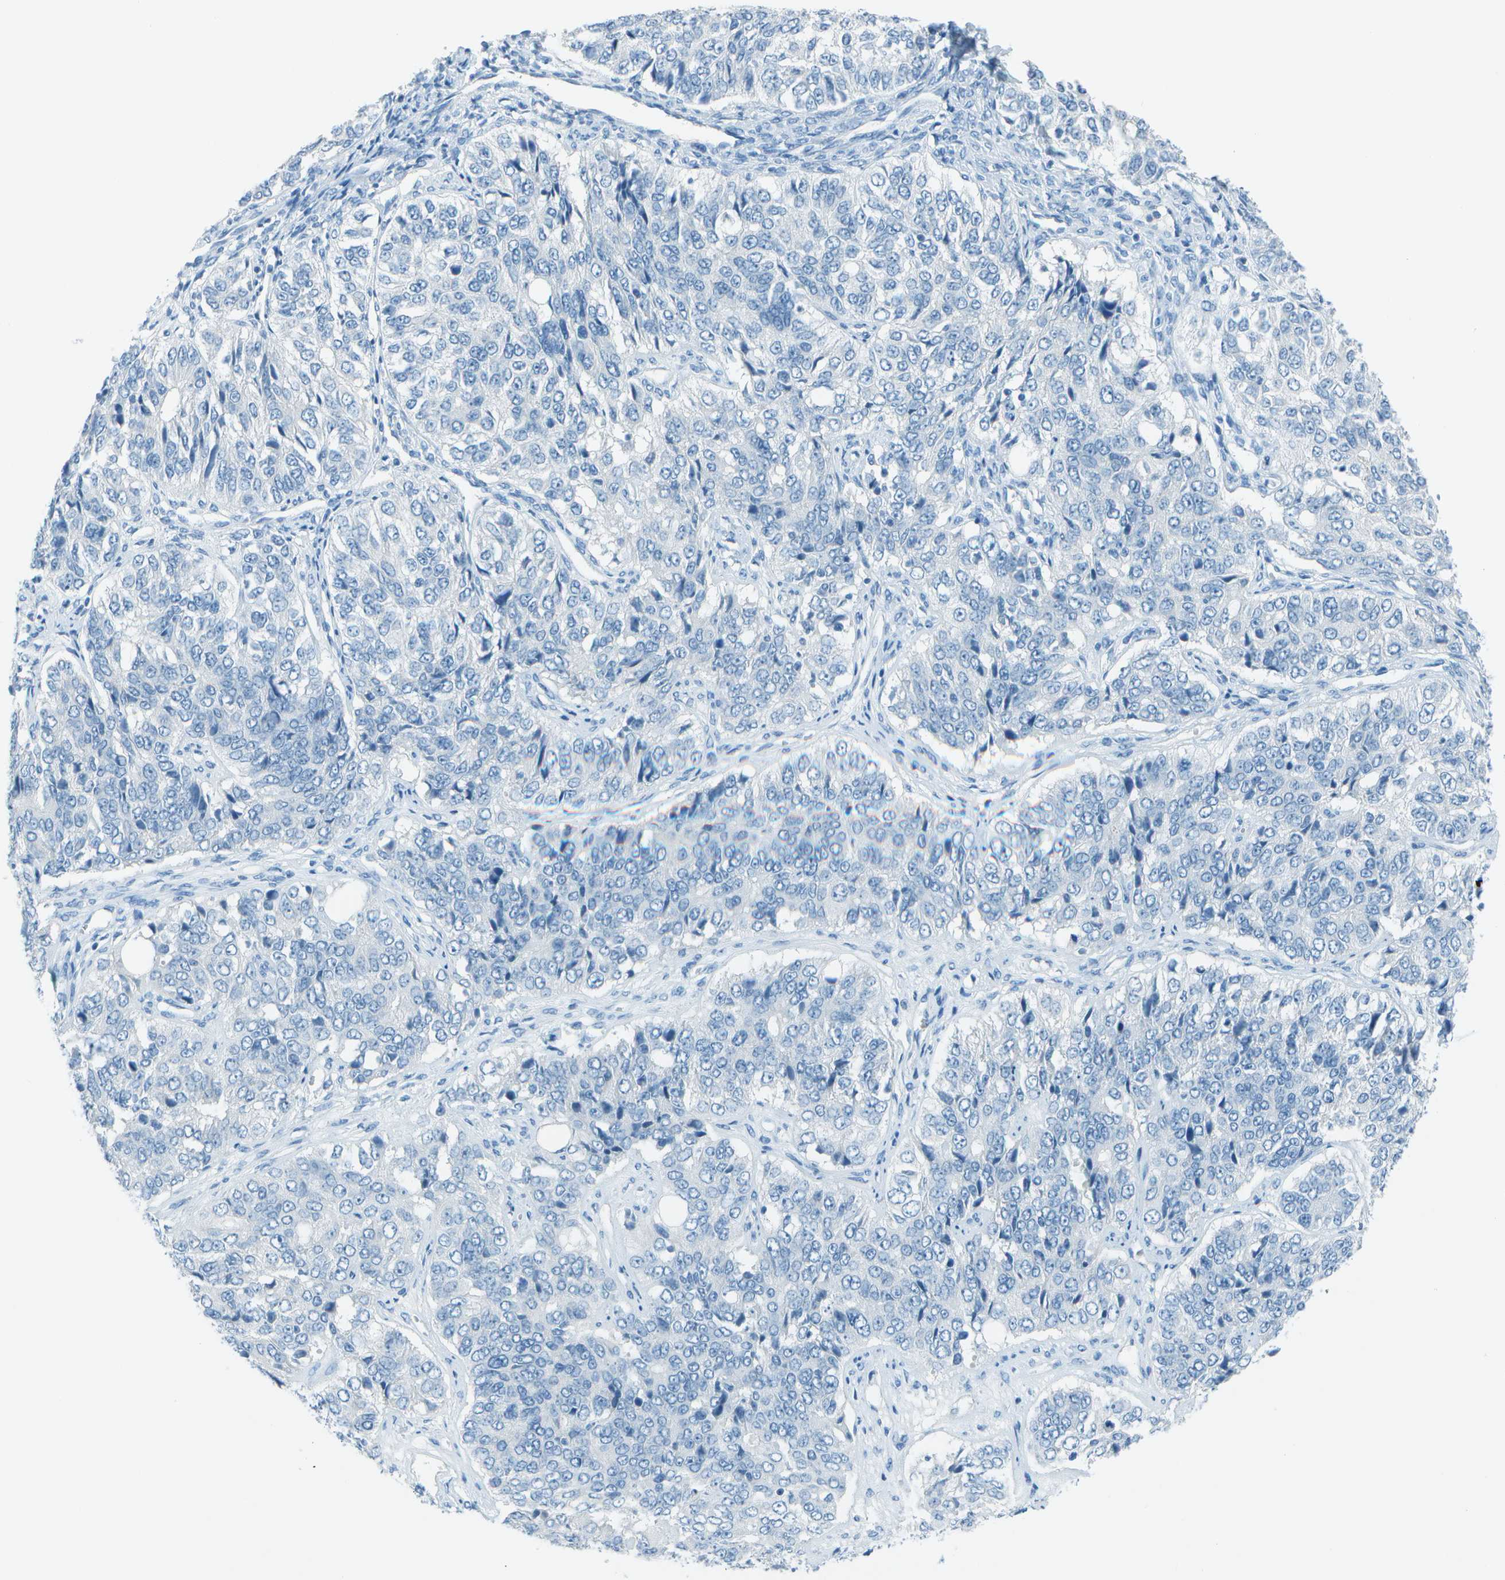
{"staining": {"intensity": "negative", "quantity": "none", "location": "none"}, "tissue": "ovarian cancer", "cell_type": "Tumor cells", "image_type": "cancer", "snomed": [{"axis": "morphology", "description": "Carcinoma, endometroid"}, {"axis": "topography", "description": "Ovary"}], "caption": "A micrograph of human ovarian cancer is negative for staining in tumor cells.", "gene": "FGF1", "patient": {"sex": "female", "age": 51}}